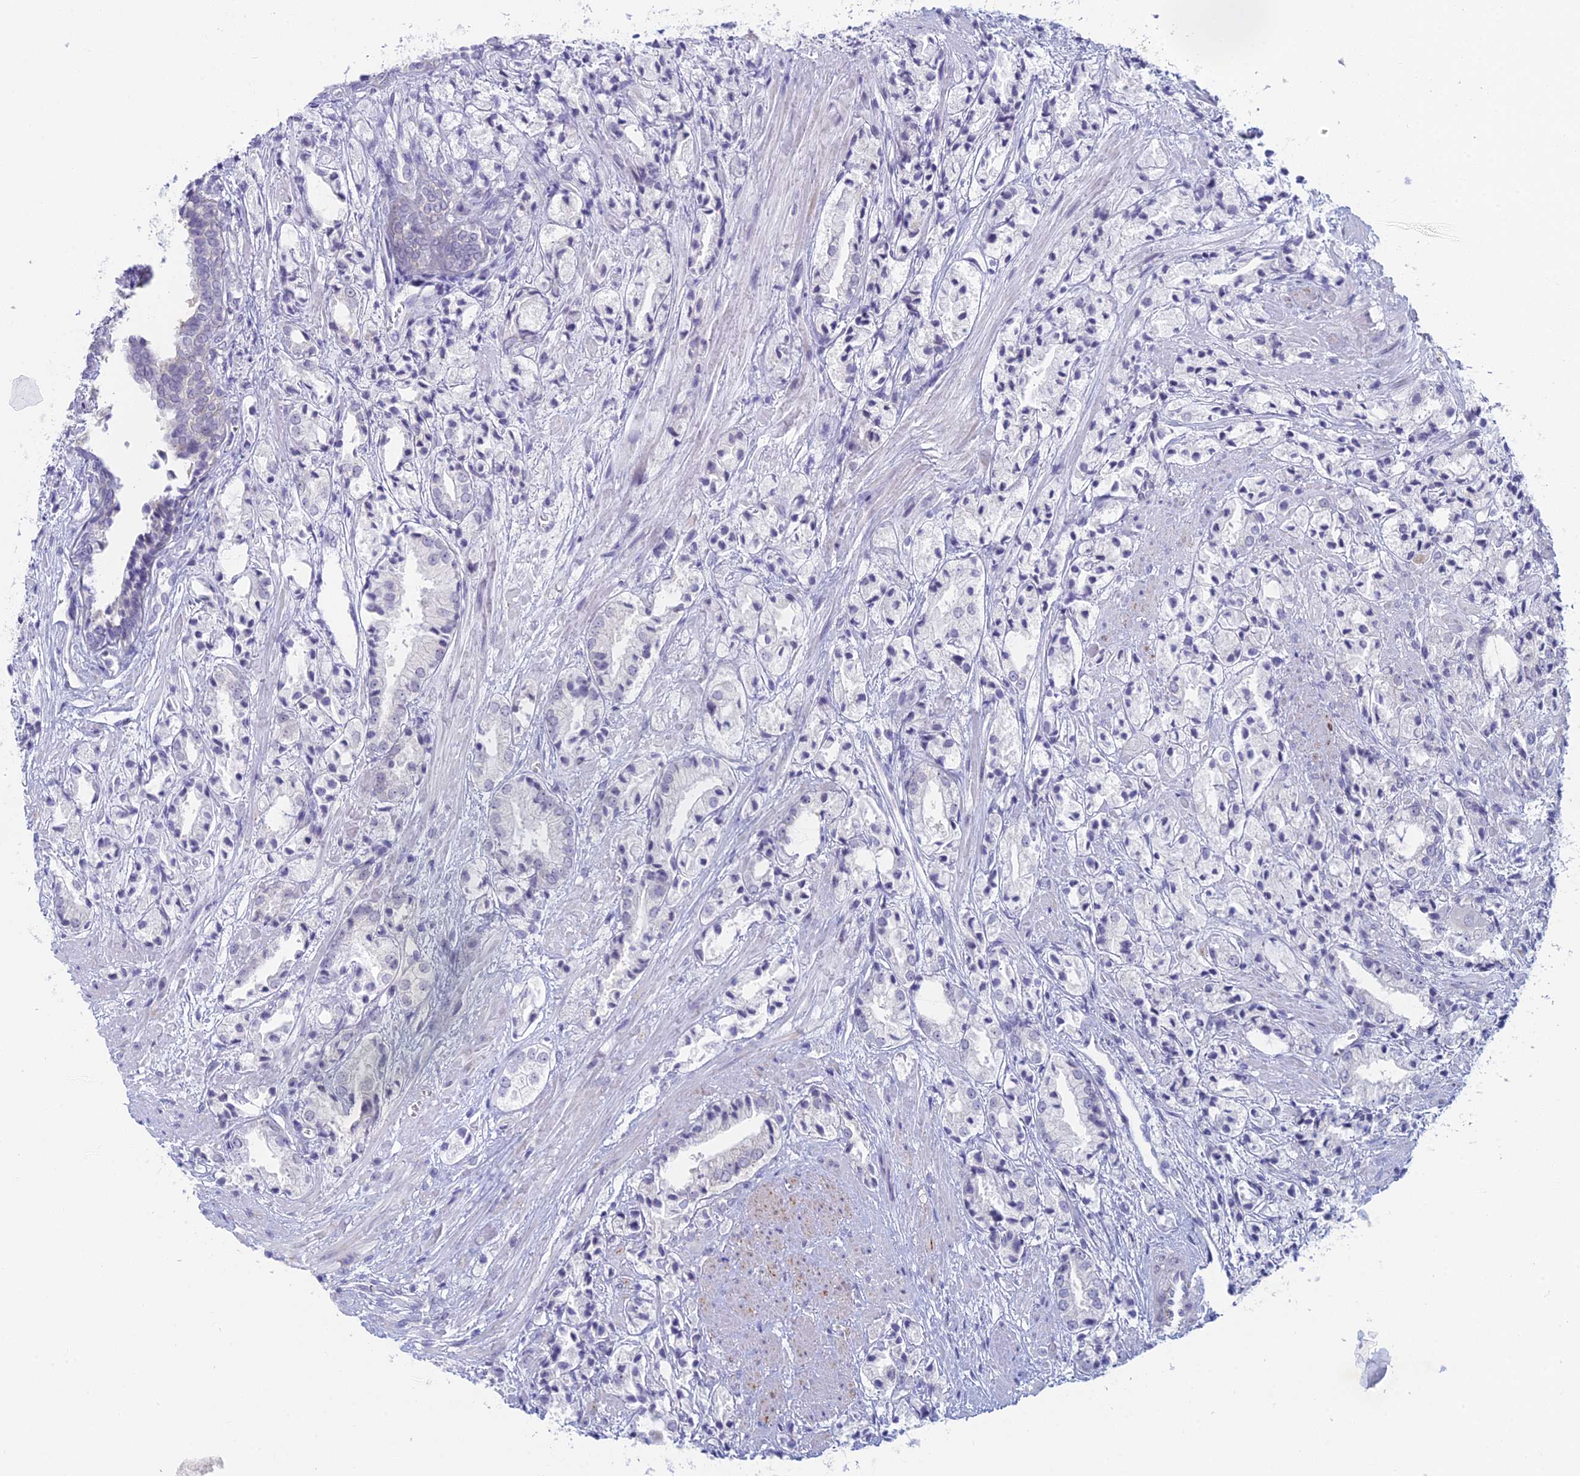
{"staining": {"intensity": "negative", "quantity": "none", "location": "none"}, "tissue": "prostate cancer", "cell_type": "Tumor cells", "image_type": "cancer", "snomed": [{"axis": "morphology", "description": "Adenocarcinoma, High grade"}, {"axis": "topography", "description": "Prostate"}], "caption": "An image of prostate high-grade adenocarcinoma stained for a protein reveals no brown staining in tumor cells.", "gene": "PPP1R26", "patient": {"sex": "male", "age": 50}}